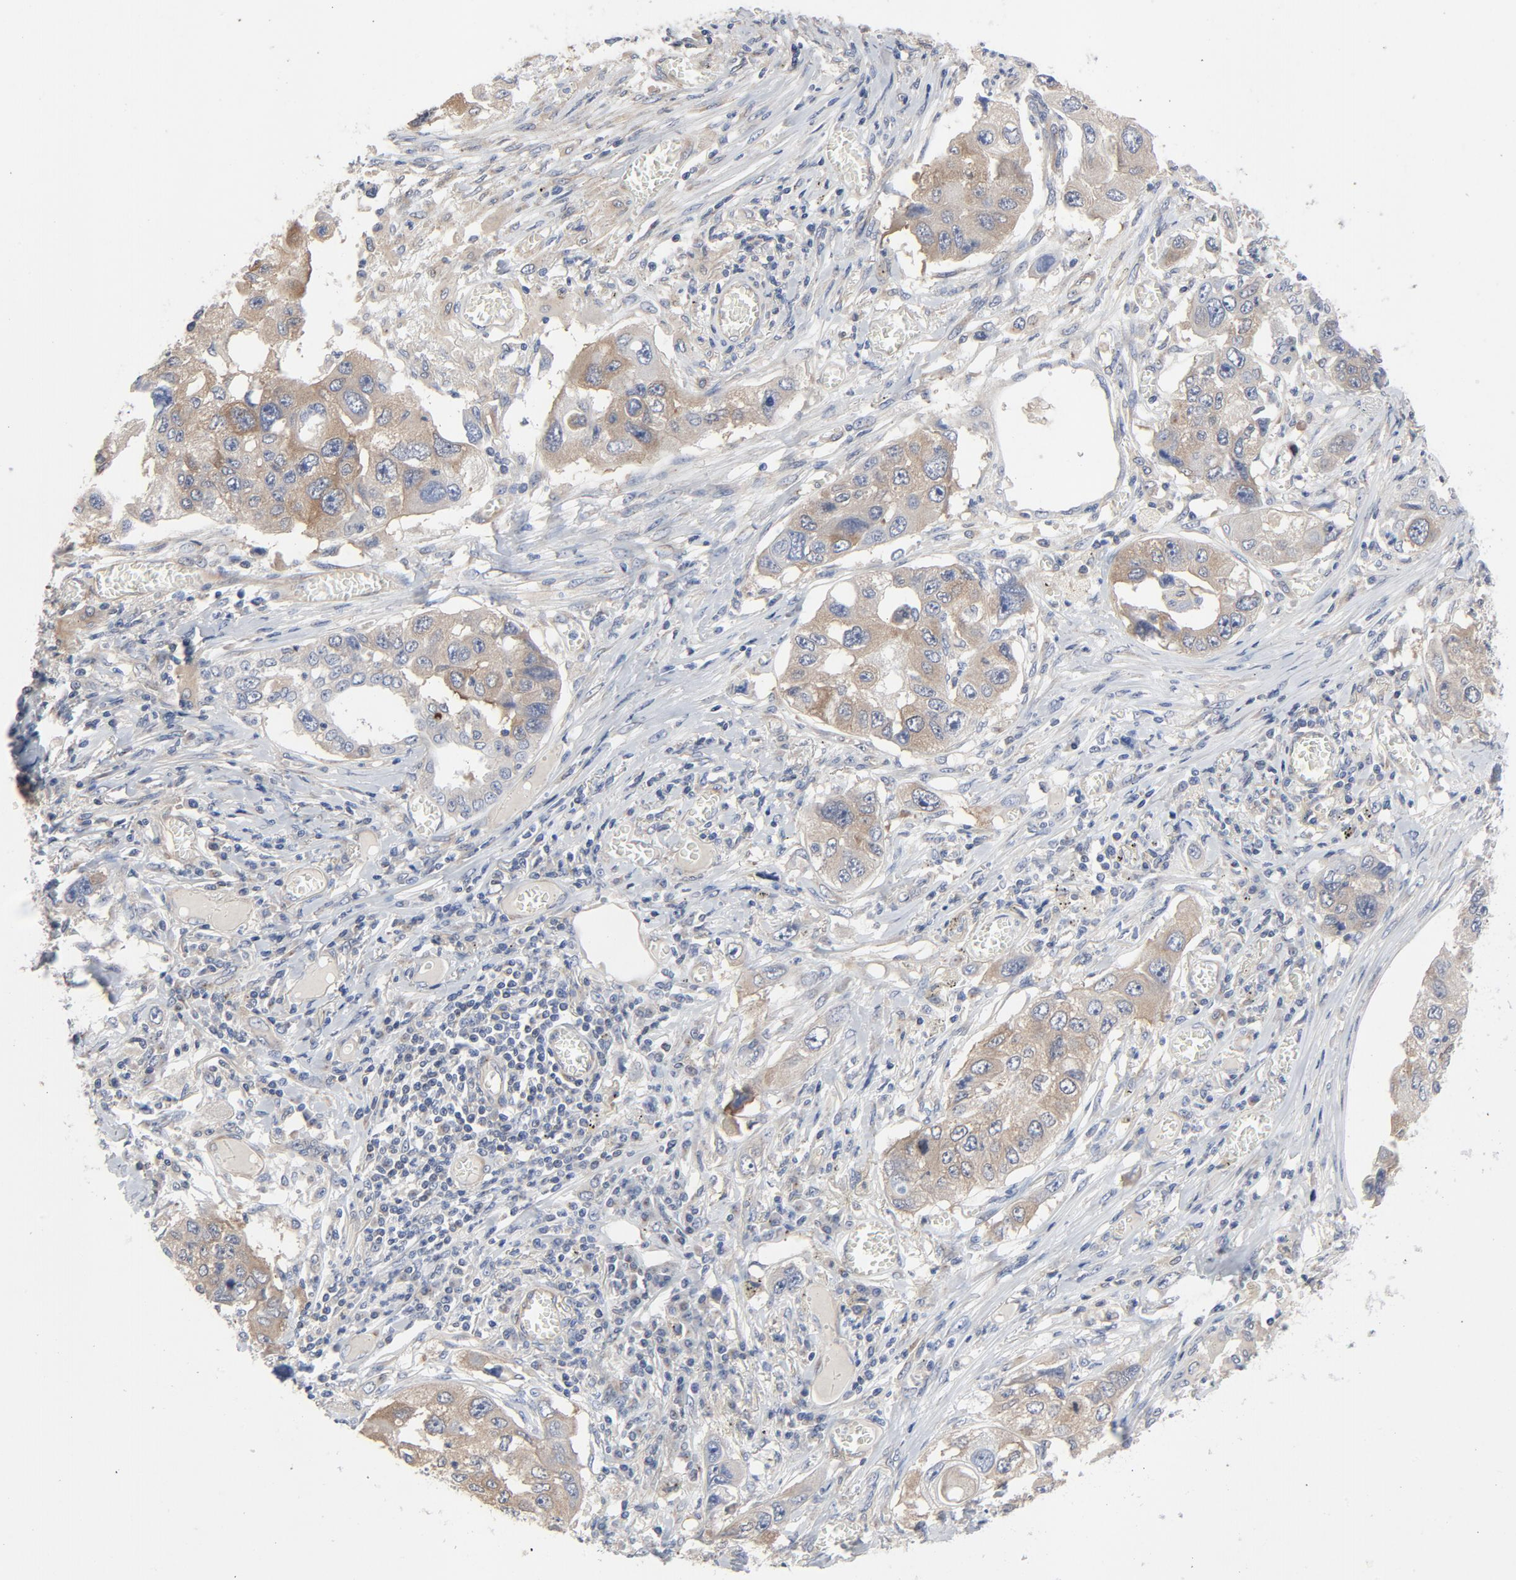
{"staining": {"intensity": "moderate", "quantity": "25%-75%", "location": "cytoplasmic/membranous"}, "tissue": "lung cancer", "cell_type": "Tumor cells", "image_type": "cancer", "snomed": [{"axis": "morphology", "description": "Squamous cell carcinoma, NOS"}, {"axis": "topography", "description": "Lung"}], "caption": "Approximately 25%-75% of tumor cells in human lung squamous cell carcinoma demonstrate moderate cytoplasmic/membranous protein positivity as visualized by brown immunohistochemical staining.", "gene": "DYNLT3", "patient": {"sex": "male", "age": 71}}